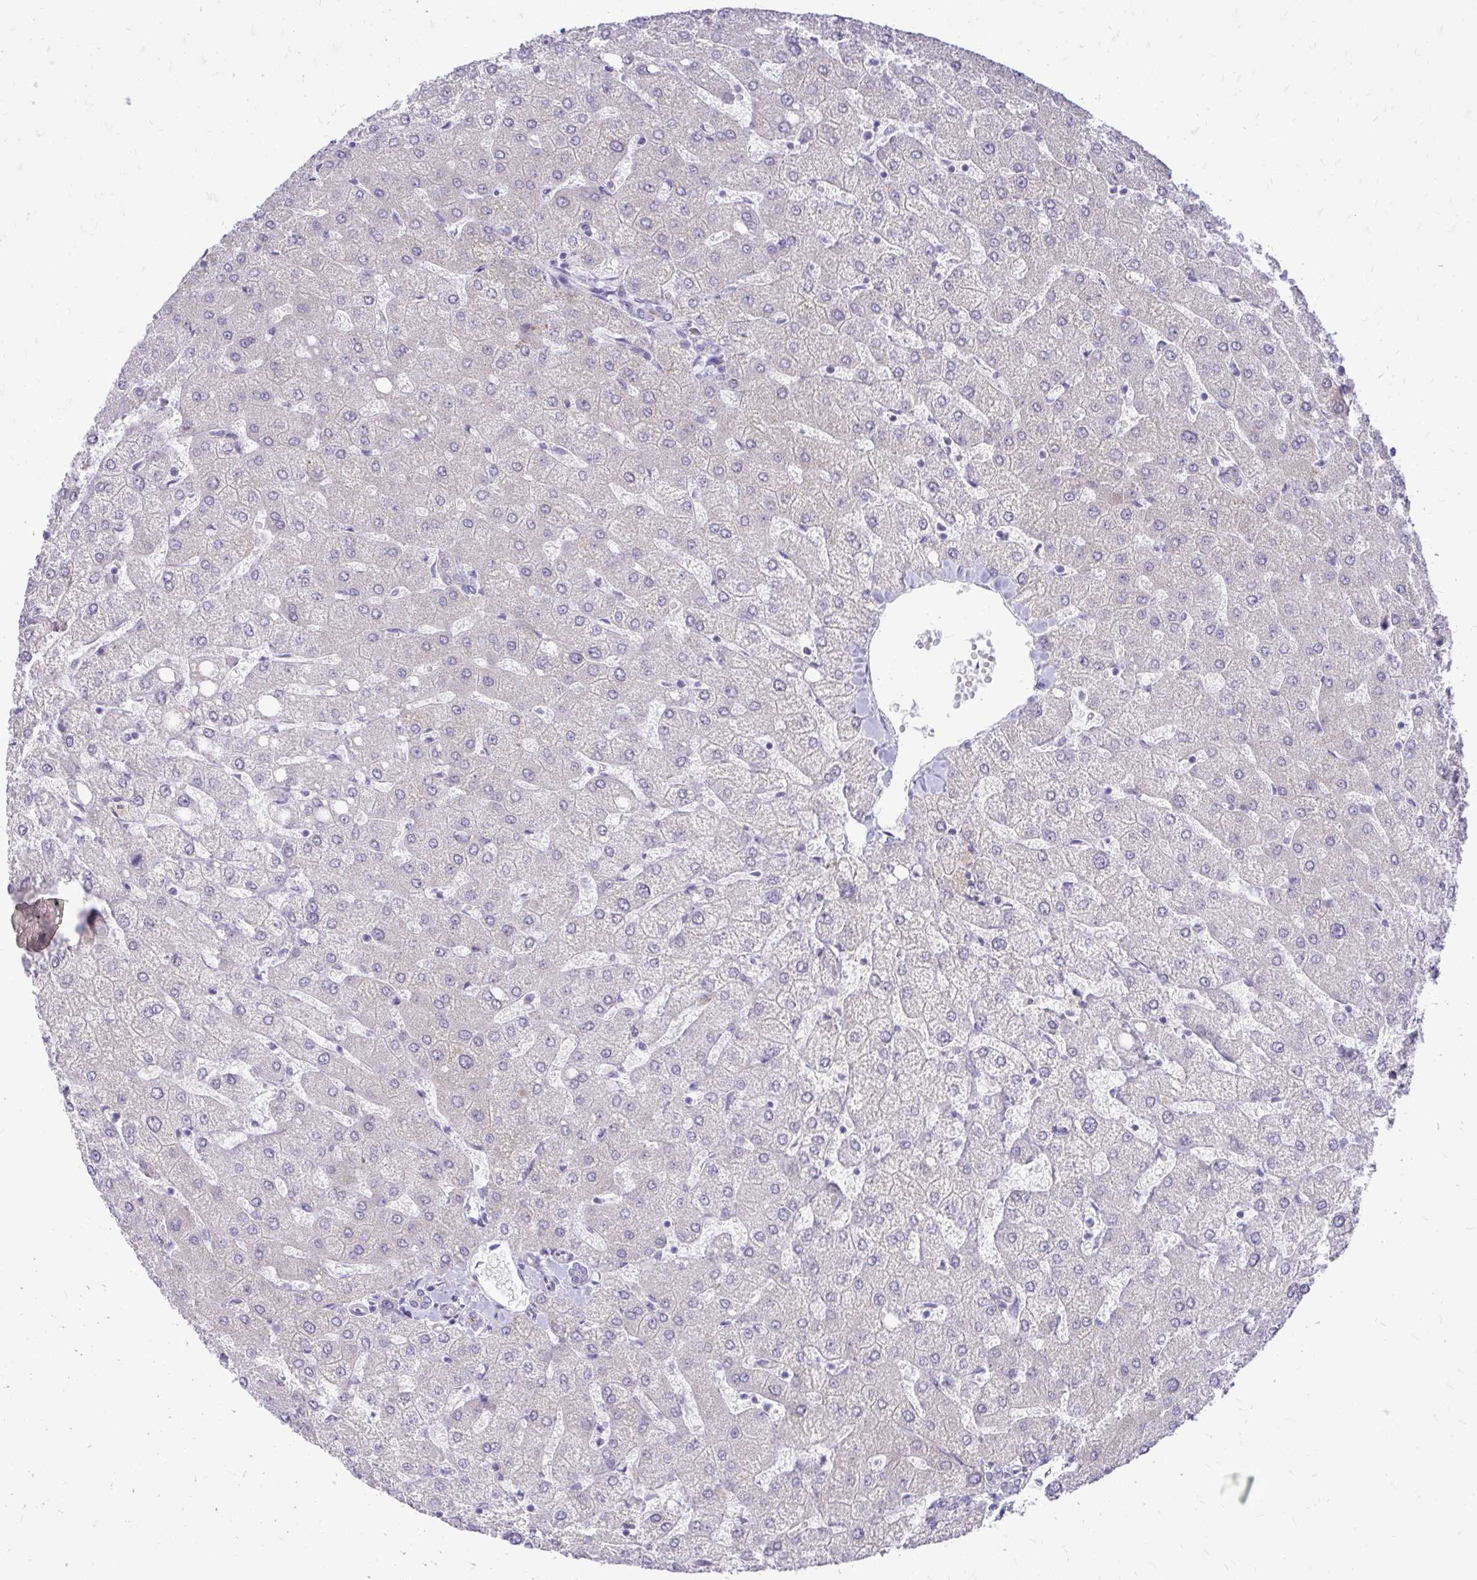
{"staining": {"intensity": "negative", "quantity": "none", "location": "none"}, "tissue": "liver", "cell_type": "Cholangiocytes", "image_type": "normal", "snomed": [{"axis": "morphology", "description": "Normal tissue, NOS"}, {"axis": "topography", "description": "Liver"}], "caption": "Image shows no protein positivity in cholangiocytes of unremarkable liver.", "gene": "OR8D1", "patient": {"sex": "female", "age": 54}}